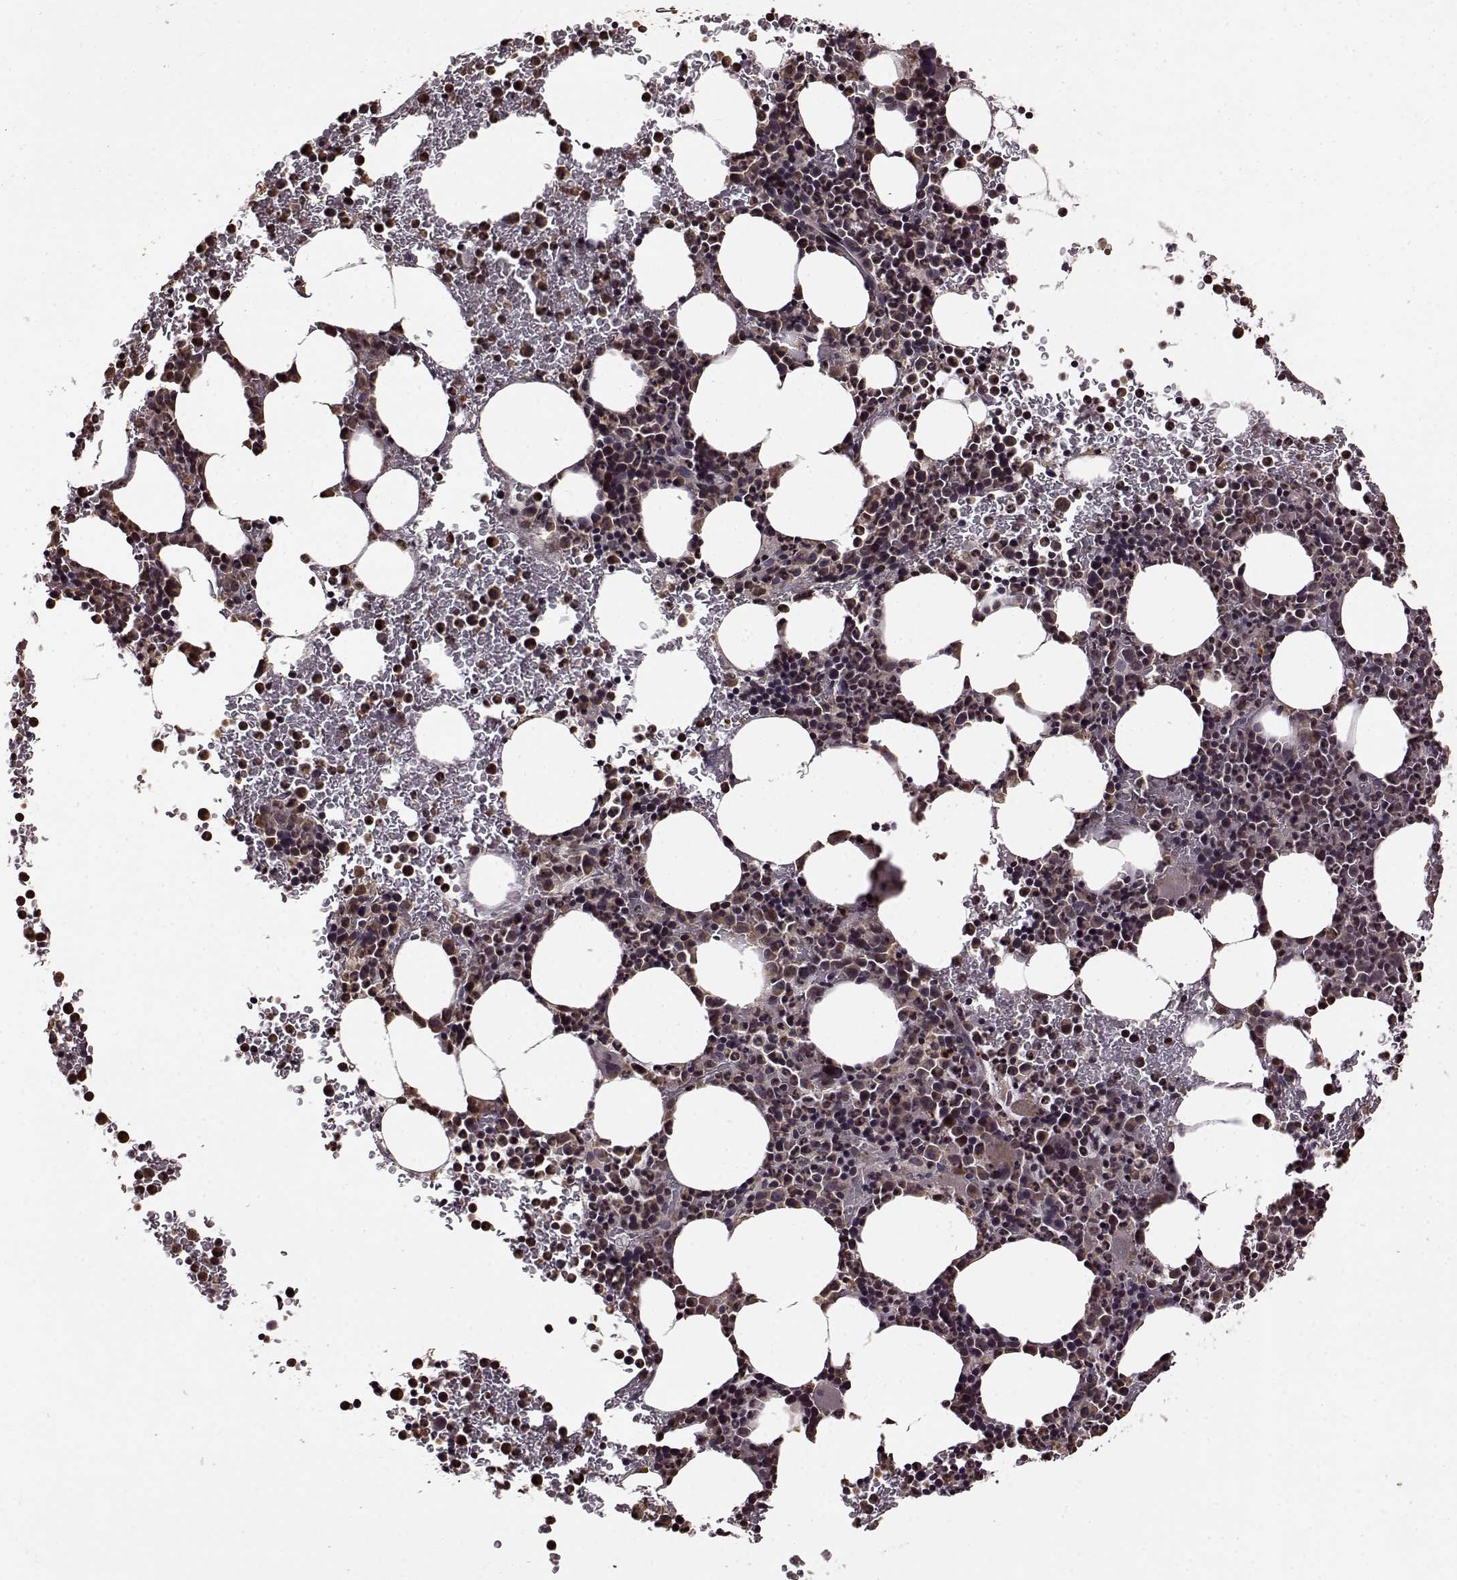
{"staining": {"intensity": "moderate", "quantity": "25%-75%", "location": "cytoplasmic/membranous,nuclear"}, "tissue": "bone marrow", "cell_type": "Hematopoietic cells", "image_type": "normal", "snomed": [{"axis": "morphology", "description": "Normal tissue, NOS"}, {"axis": "topography", "description": "Bone marrow"}], "caption": "Protein staining of normal bone marrow reveals moderate cytoplasmic/membranous,nuclear positivity in about 25%-75% of hematopoietic cells. Ihc stains the protein in brown and the nuclei are stained blue.", "gene": "TRMU", "patient": {"sex": "male", "age": 72}}